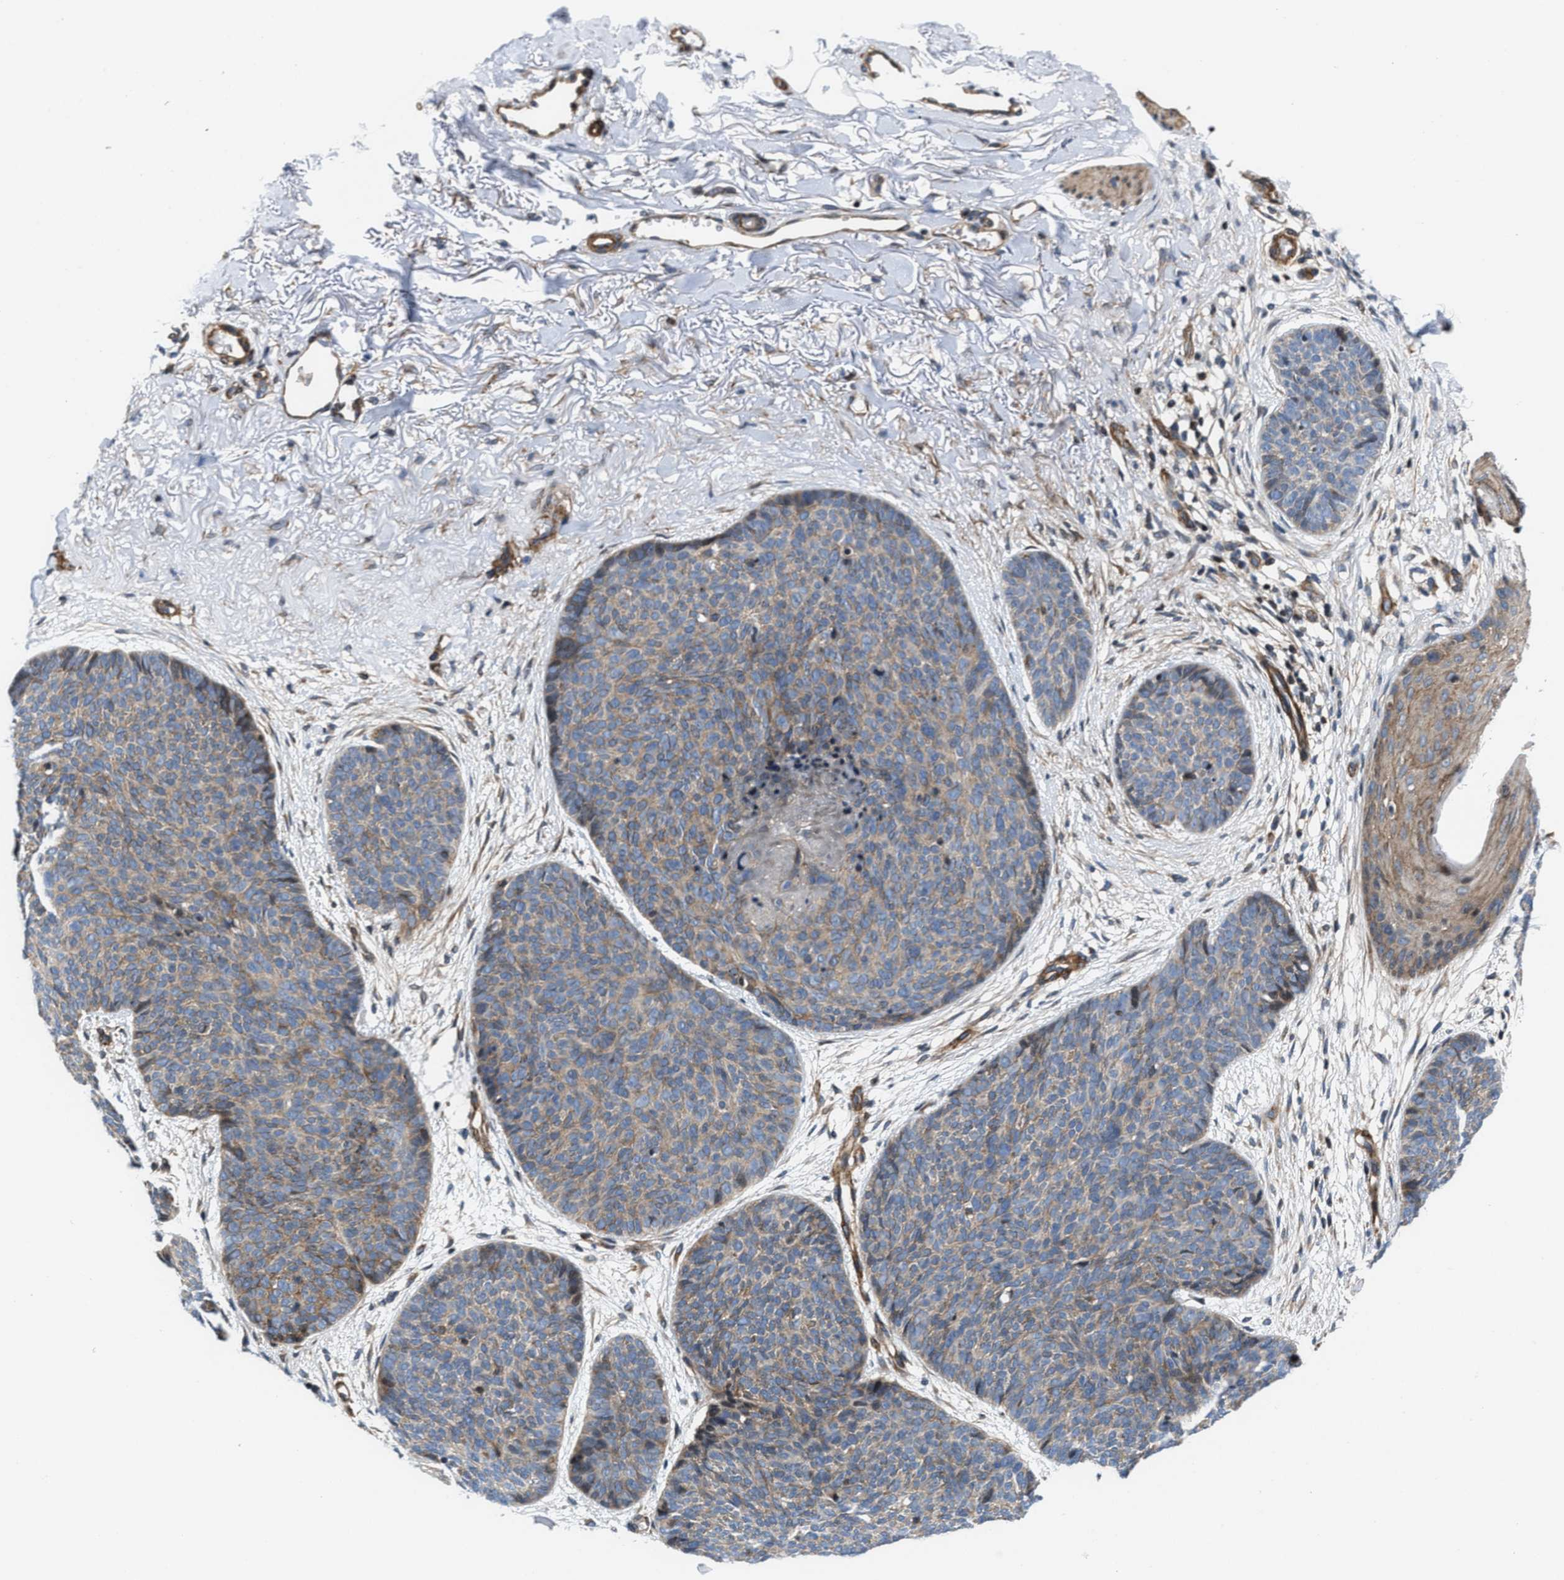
{"staining": {"intensity": "weak", "quantity": "<25%", "location": "cytoplasmic/membranous"}, "tissue": "skin cancer", "cell_type": "Tumor cells", "image_type": "cancer", "snomed": [{"axis": "morphology", "description": "Normal tissue, NOS"}, {"axis": "morphology", "description": "Basal cell carcinoma"}, {"axis": "topography", "description": "Skin"}], "caption": "Basal cell carcinoma (skin) stained for a protein using immunohistochemistry (IHC) demonstrates no expression tumor cells.", "gene": "TGFB1I1", "patient": {"sex": "female", "age": 70}}